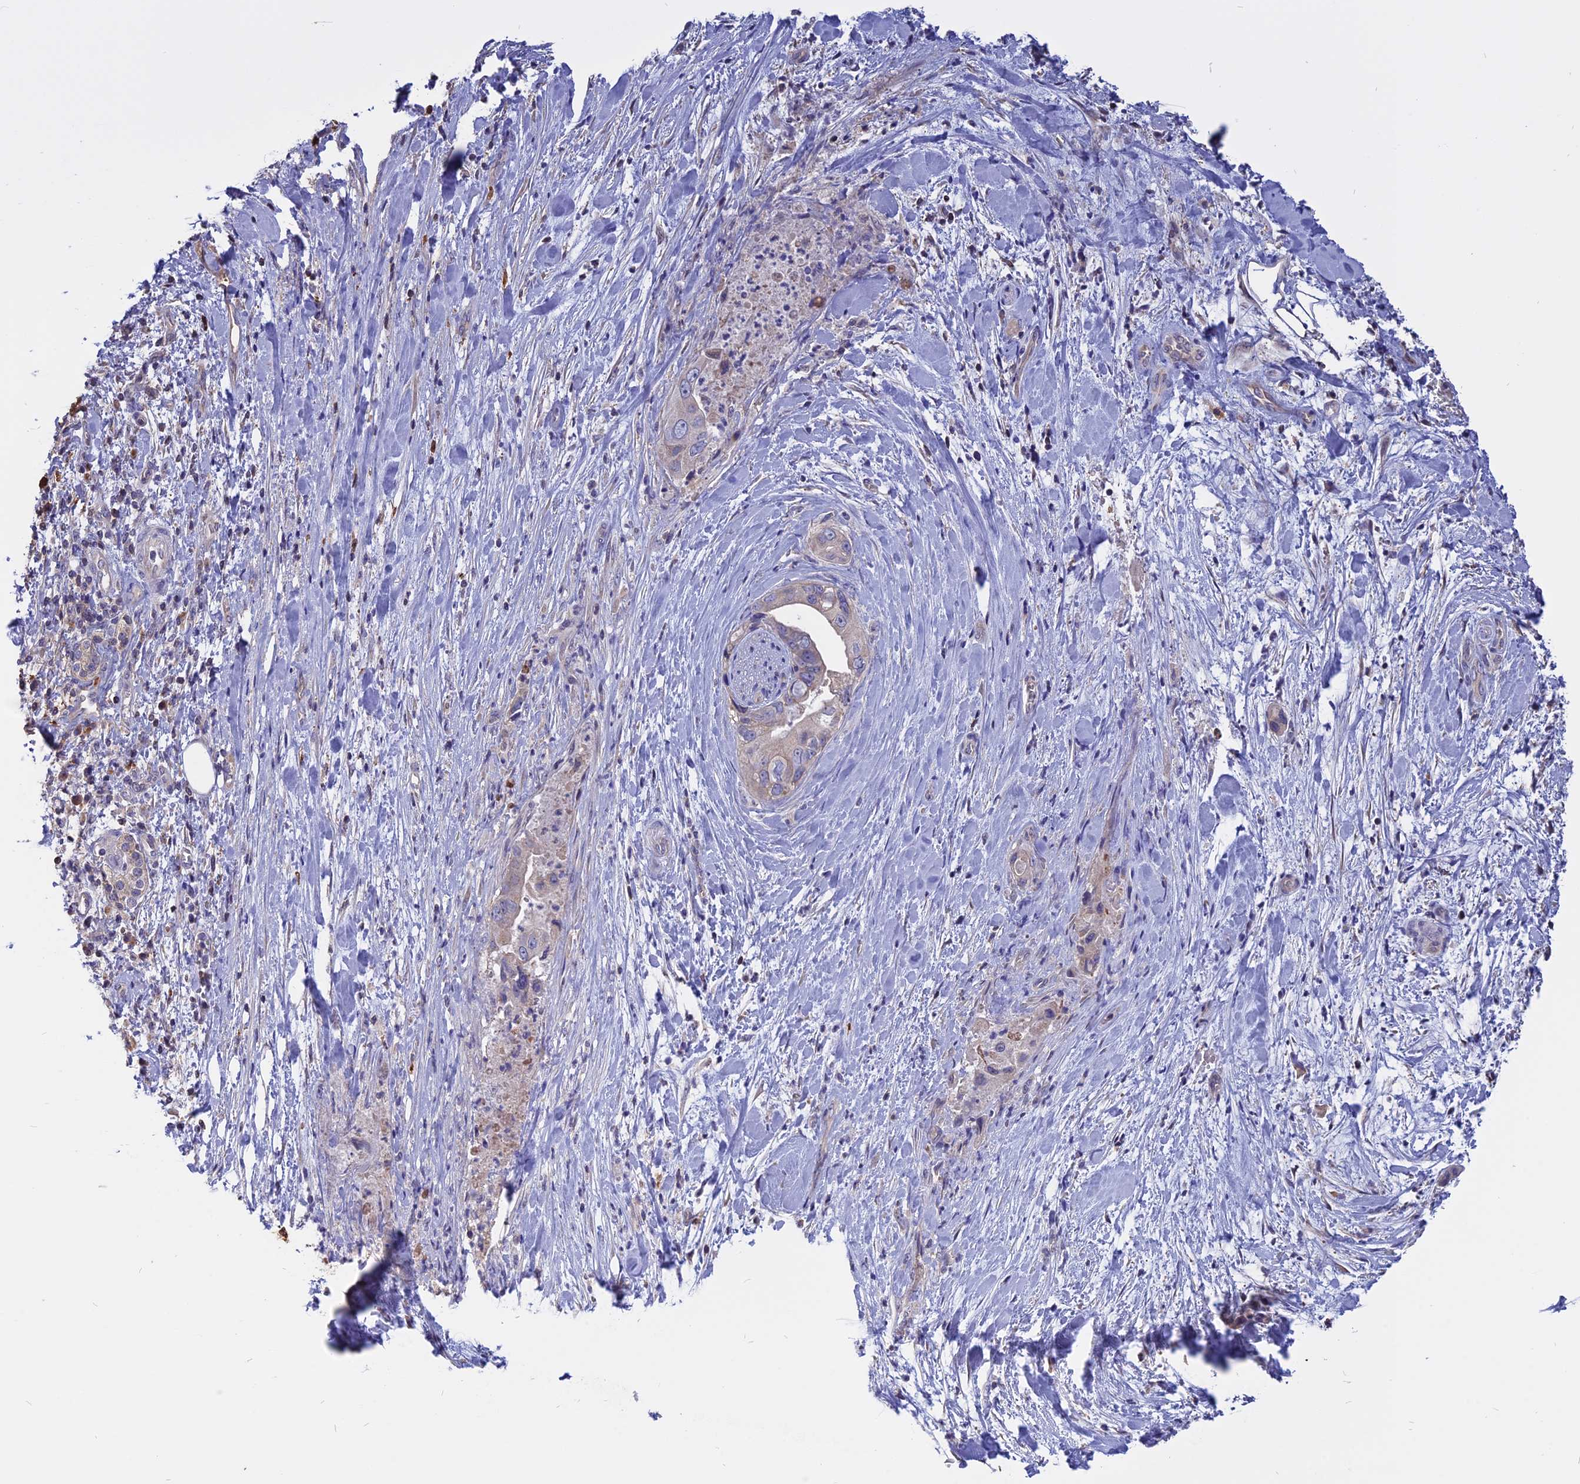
{"staining": {"intensity": "weak", "quantity": "25%-75%", "location": "cytoplasmic/membranous"}, "tissue": "pancreatic cancer", "cell_type": "Tumor cells", "image_type": "cancer", "snomed": [{"axis": "morphology", "description": "Adenocarcinoma, NOS"}, {"axis": "topography", "description": "Pancreas"}], "caption": "Immunohistochemistry of human pancreatic cancer (adenocarcinoma) displays low levels of weak cytoplasmic/membranous staining in about 25%-75% of tumor cells.", "gene": "CARMIL2", "patient": {"sex": "female", "age": 78}}